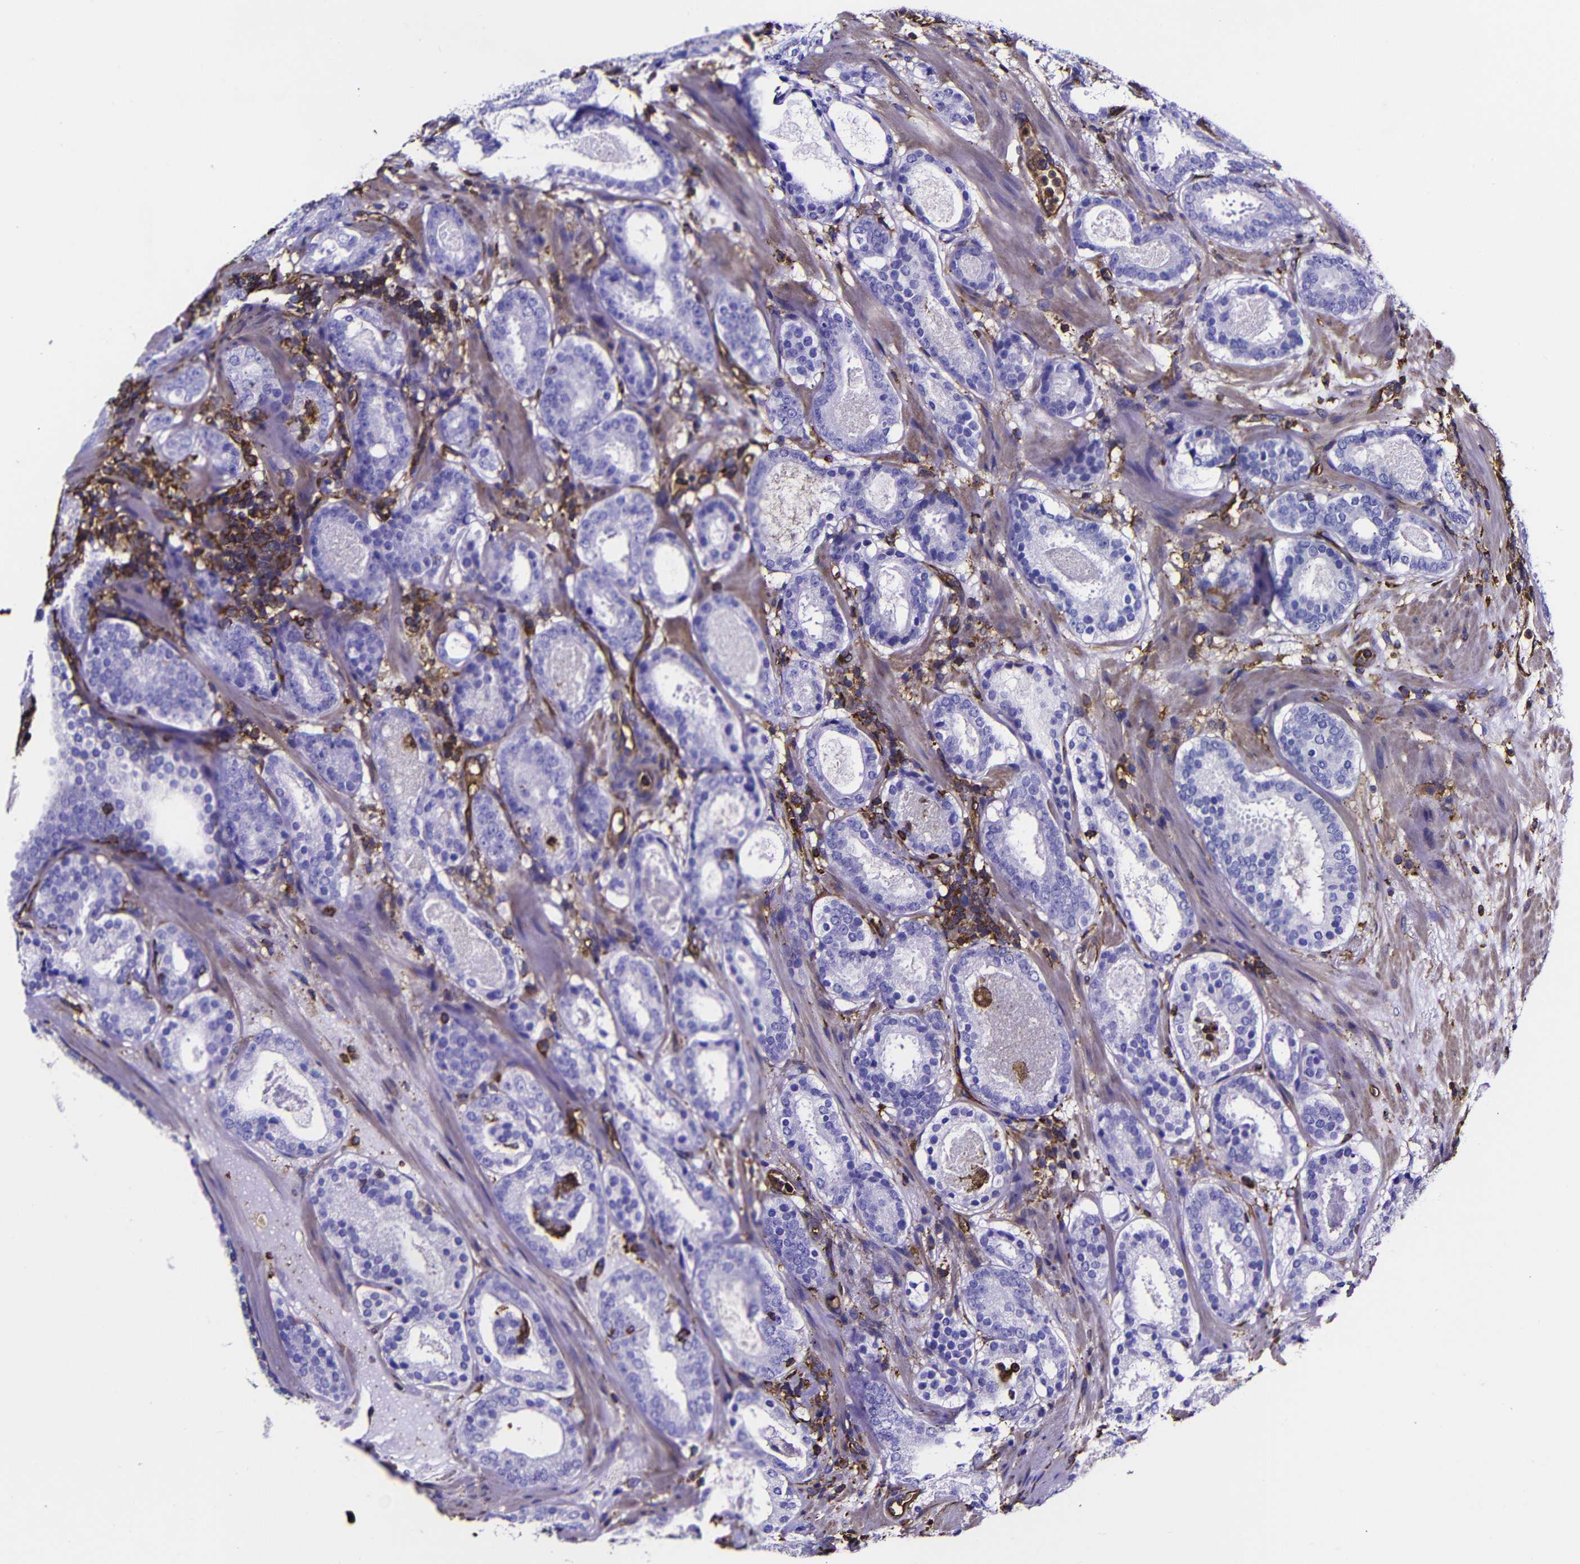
{"staining": {"intensity": "negative", "quantity": "none", "location": "none"}, "tissue": "prostate cancer", "cell_type": "Tumor cells", "image_type": "cancer", "snomed": [{"axis": "morphology", "description": "Adenocarcinoma, Low grade"}, {"axis": "topography", "description": "Prostate"}], "caption": "Tumor cells are negative for brown protein staining in low-grade adenocarcinoma (prostate).", "gene": "MSN", "patient": {"sex": "male", "age": 69}}